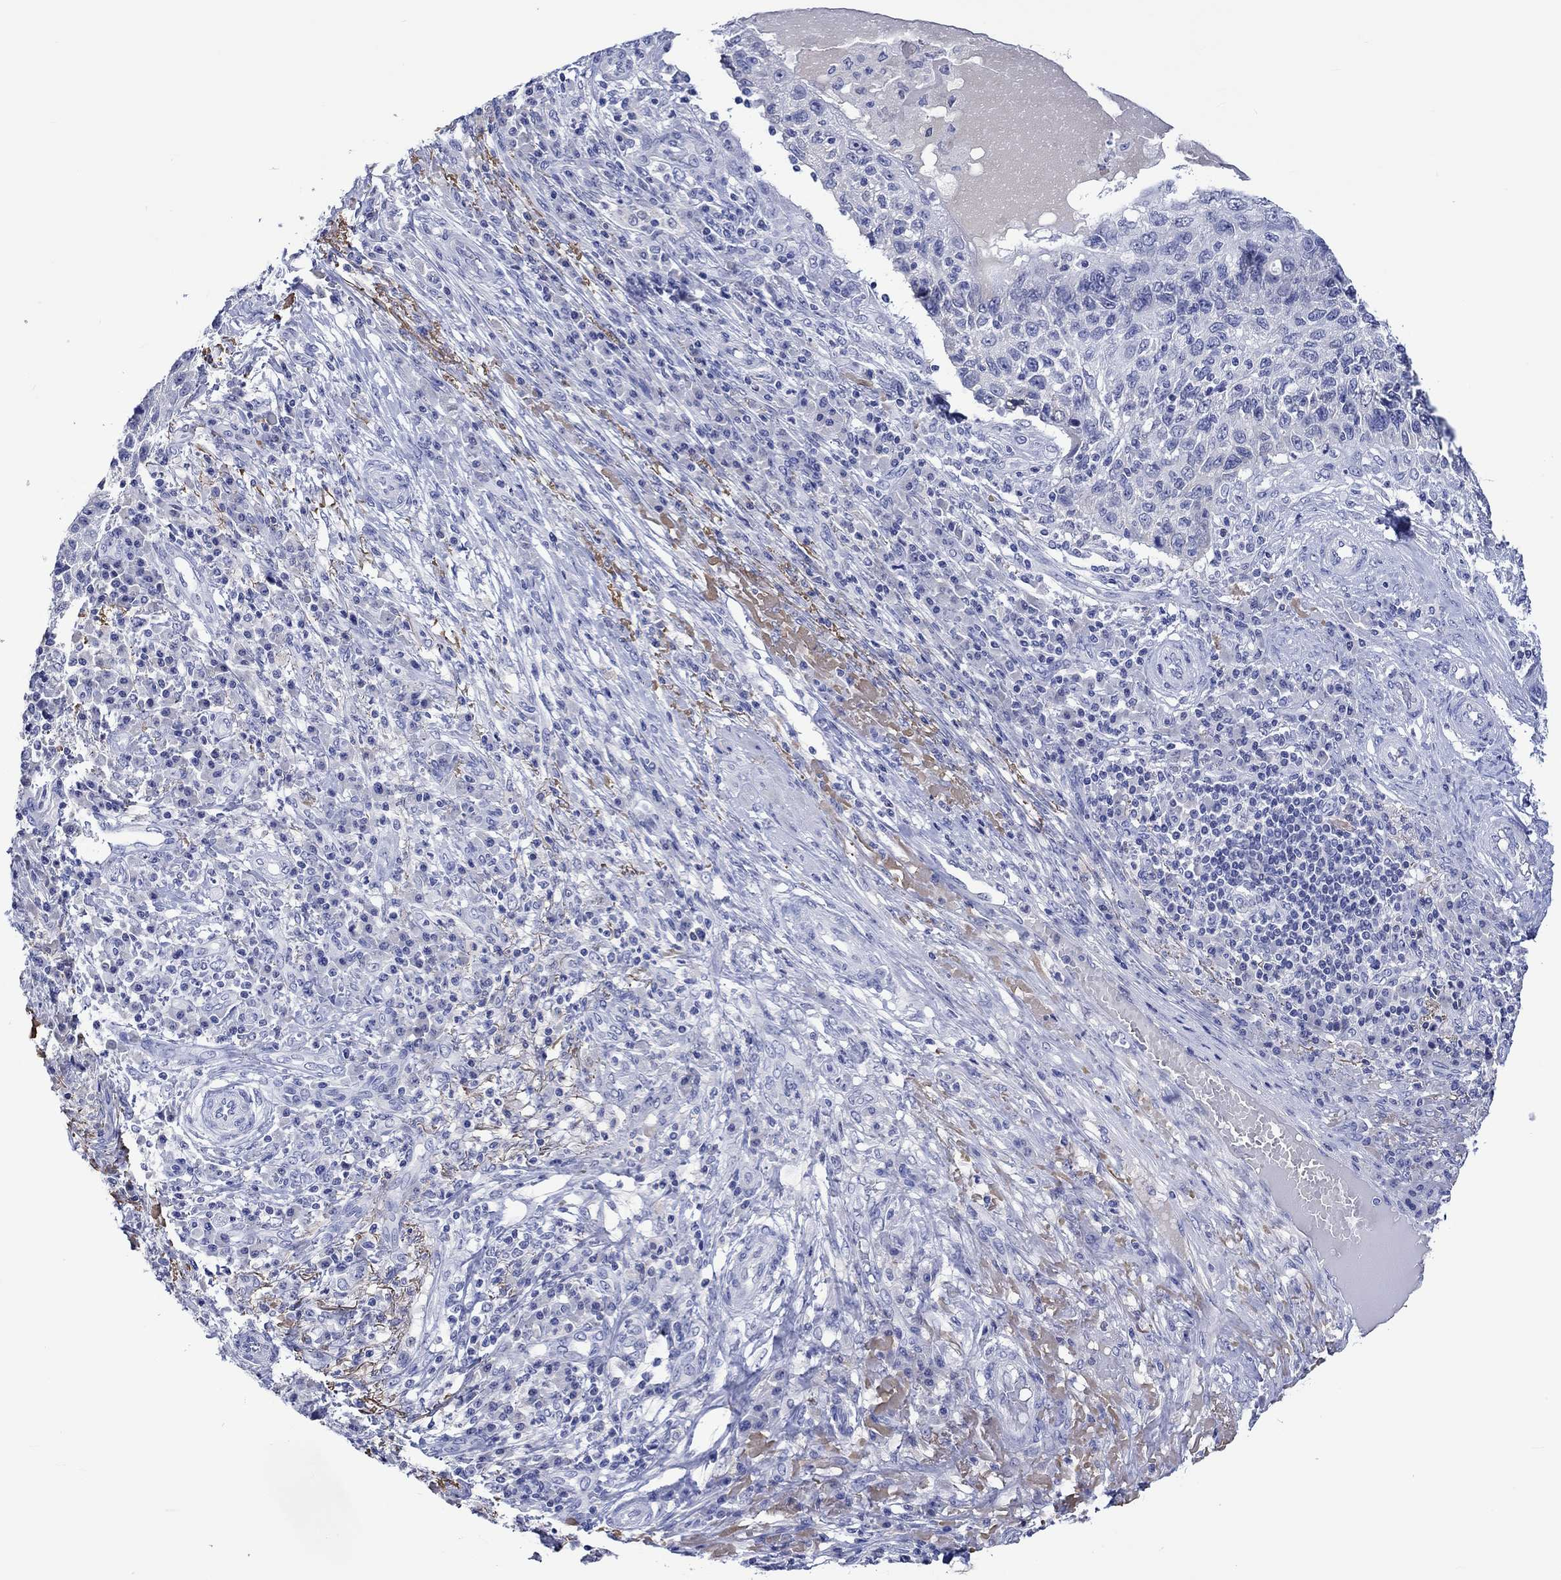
{"staining": {"intensity": "negative", "quantity": "none", "location": "none"}, "tissue": "skin cancer", "cell_type": "Tumor cells", "image_type": "cancer", "snomed": [{"axis": "morphology", "description": "Squamous cell carcinoma, NOS"}, {"axis": "topography", "description": "Skin"}], "caption": "This is an IHC micrograph of human skin cancer (squamous cell carcinoma). There is no positivity in tumor cells.", "gene": "KLHL35", "patient": {"sex": "male", "age": 92}}